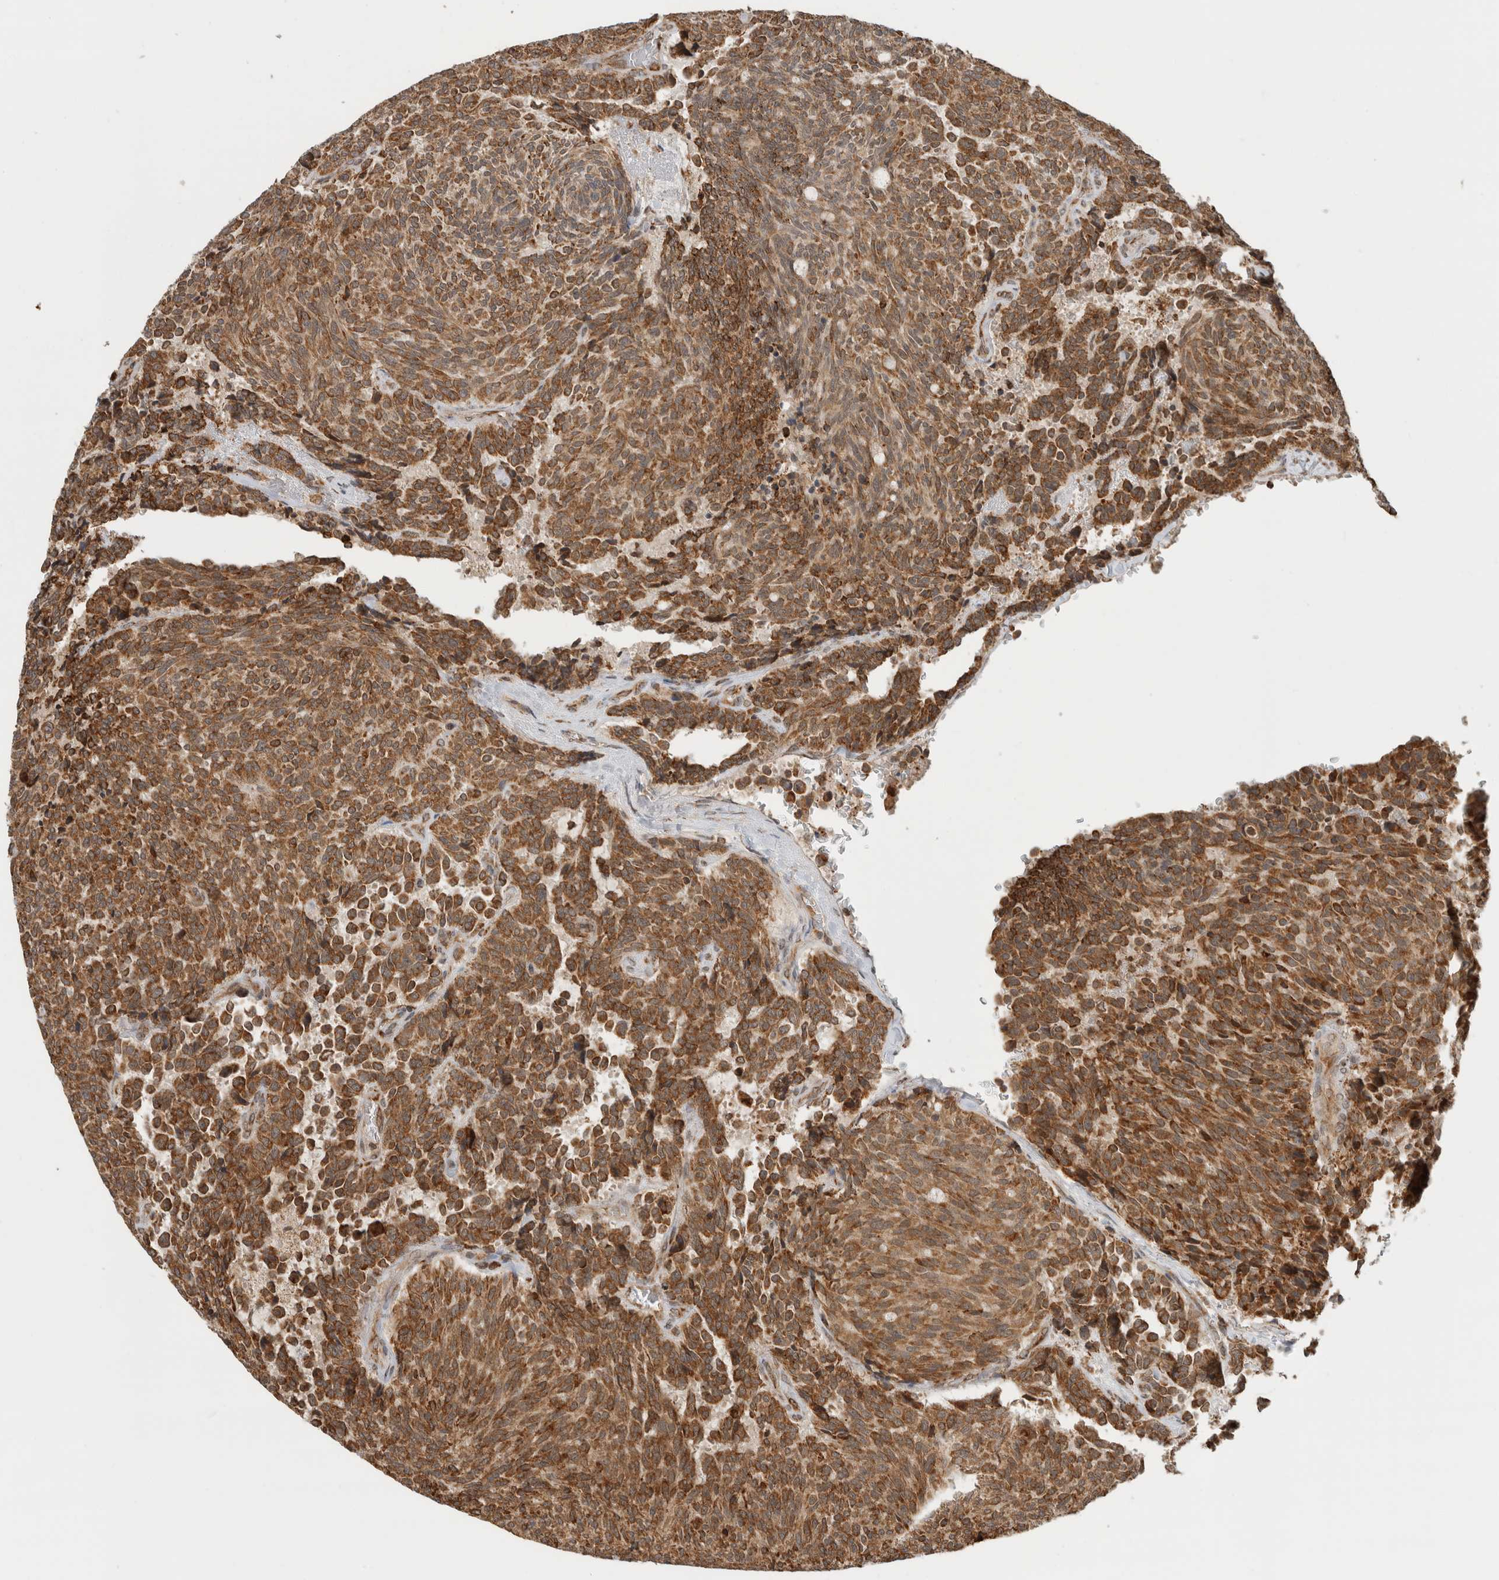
{"staining": {"intensity": "moderate", "quantity": ">75%", "location": "cytoplasmic/membranous"}, "tissue": "carcinoid", "cell_type": "Tumor cells", "image_type": "cancer", "snomed": [{"axis": "morphology", "description": "Carcinoid, malignant, NOS"}, {"axis": "topography", "description": "Pancreas"}], "caption": "Carcinoid tissue demonstrates moderate cytoplasmic/membranous expression in approximately >75% of tumor cells The protein is shown in brown color, while the nuclei are stained blue.", "gene": "MS4A7", "patient": {"sex": "female", "age": 54}}